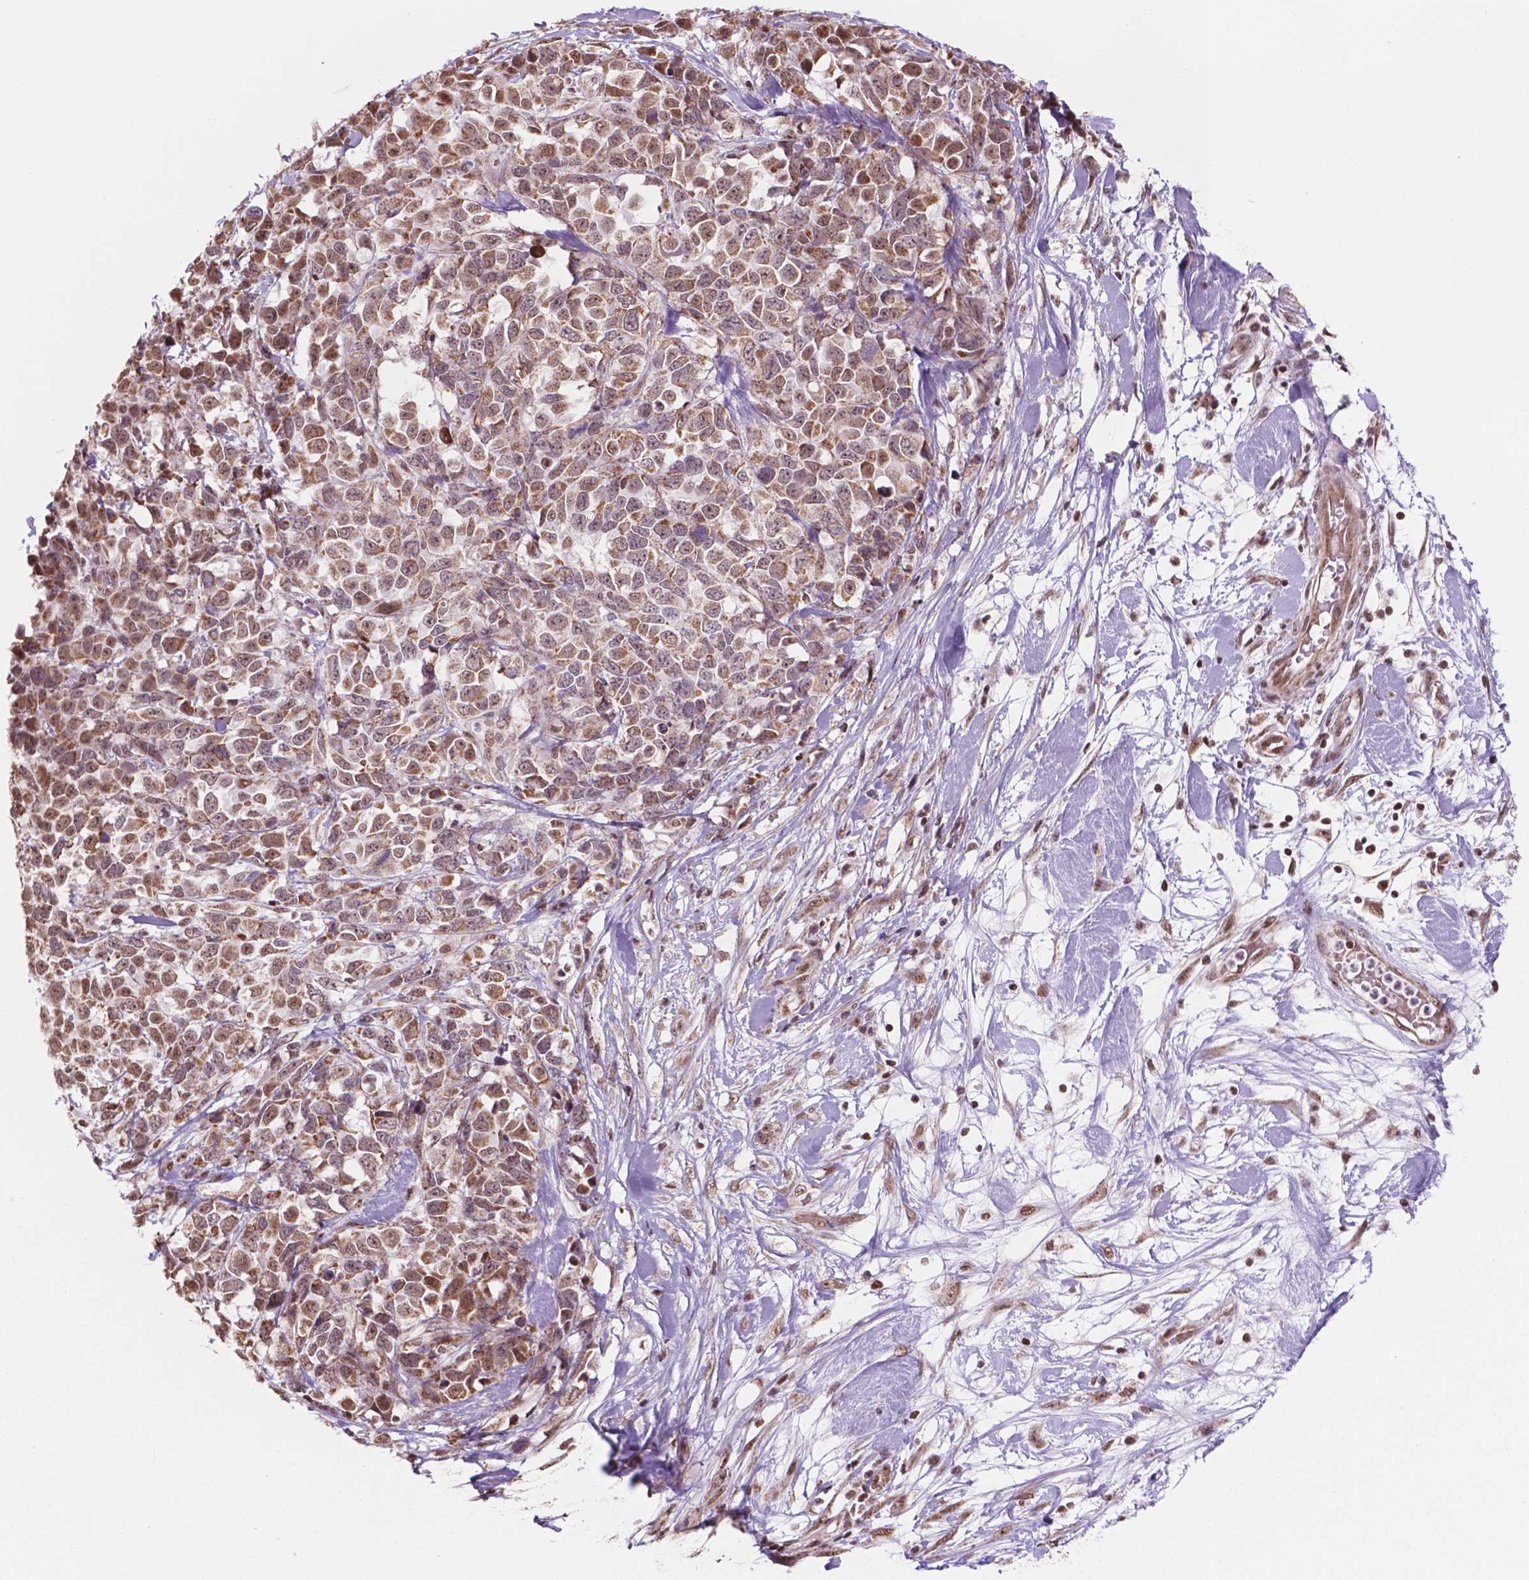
{"staining": {"intensity": "moderate", "quantity": ">75%", "location": "cytoplasmic/membranous,nuclear"}, "tissue": "melanoma", "cell_type": "Tumor cells", "image_type": "cancer", "snomed": [{"axis": "morphology", "description": "Malignant melanoma, Metastatic site"}, {"axis": "topography", "description": "Skin"}], "caption": "Protein staining displays moderate cytoplasmic/membranous and nuclear expression in approximately >75% of tumor cells in malignant melanoma (metastatic site).", "gene": "NDUFA10", "patient": {"sex": "male", "age": 84}}